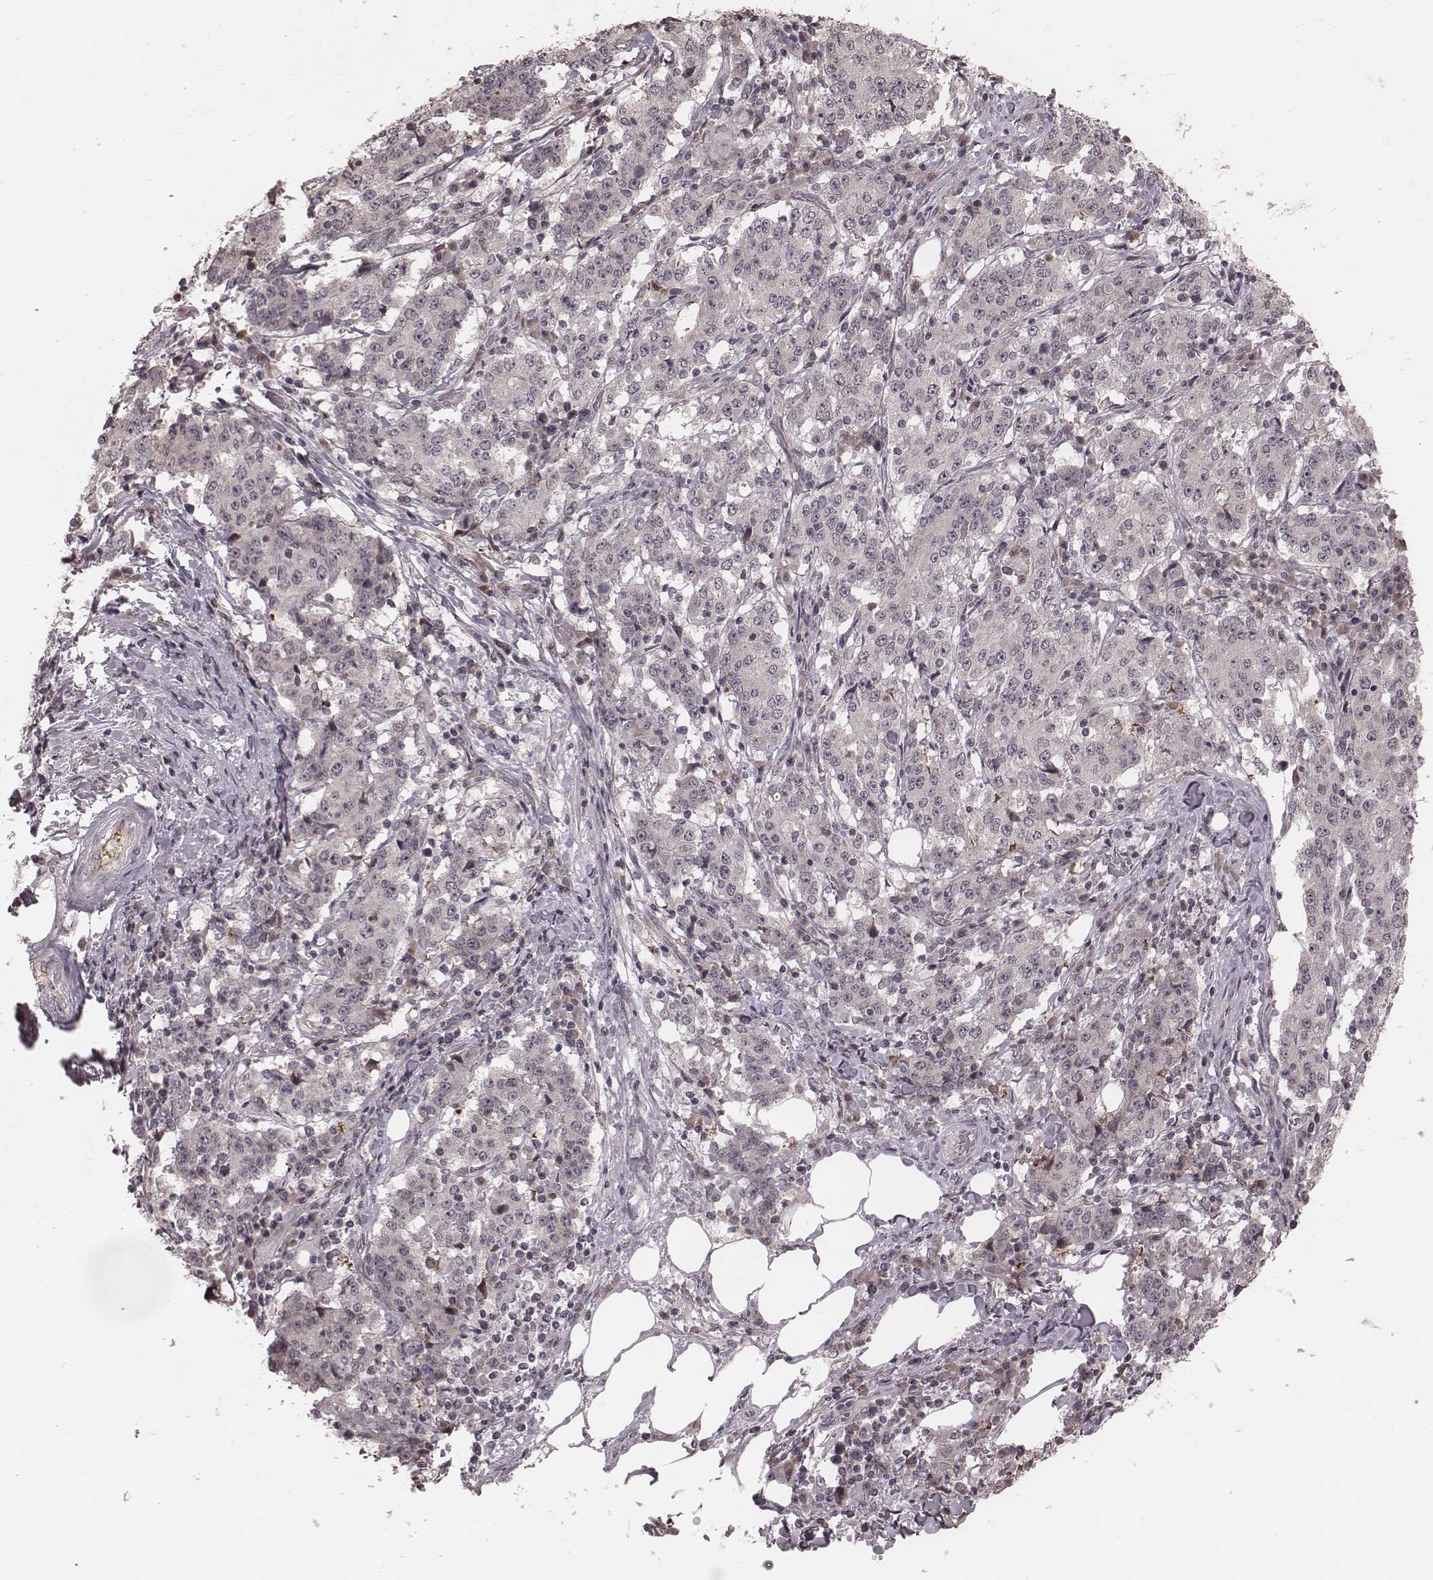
{"staining": {"intensity": "negative", "quantity": "none", "location": "none"}, "tissue": "stomach cancer", "cell_type": "Tumor cells", "image_type": "cancer", "snomed": [{"axis": "morphology", "description": "Adenocarcinoma, NOS"}, {"axis": "topography", "description": "Stomach"}], "caption": "Human adenocarcinoma (stomach) stained for a protein using immunohistochemistry displays no expression in tumor cells.", "gene": "IL5", "patient": {"sex": "male", "age": 59}}